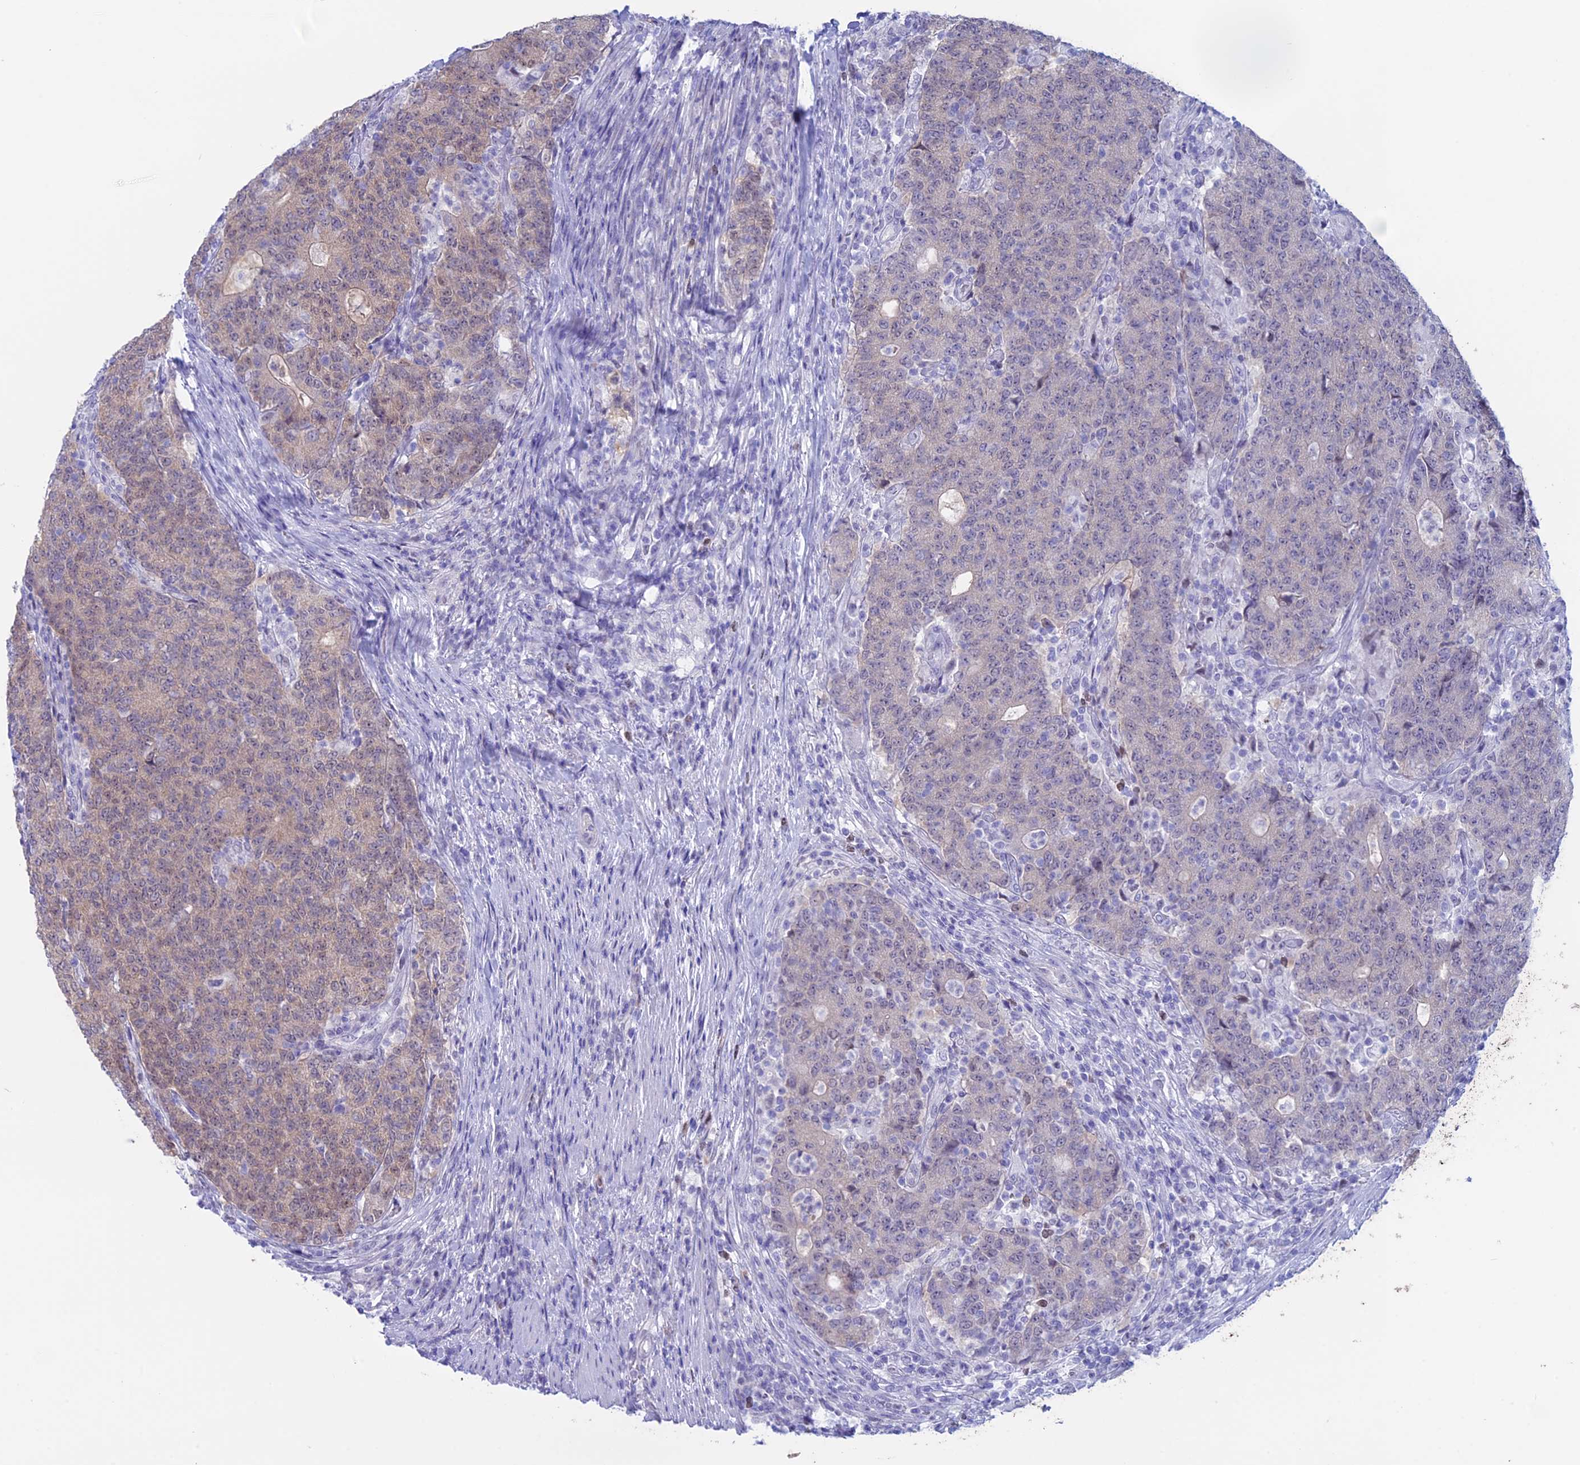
{"staining": {"intensity": "negative", "quantity": "none", "location": "none"}, "tissue": "colorectal cancer", "cell_type": "Tumor cells", "image_type": "cancer", "snomed": [{"axis": "morphology", "description": "Adenocarcinoma, NOS"}, {"axis": "topography", "description": "Colon"}], "caption": "IHC of colorectal cancer shows no expression in tumor cells. Nuclei are stained in blue.", "gene": "LHFPL2", "patient": {"sex": "female", "age": 75}}